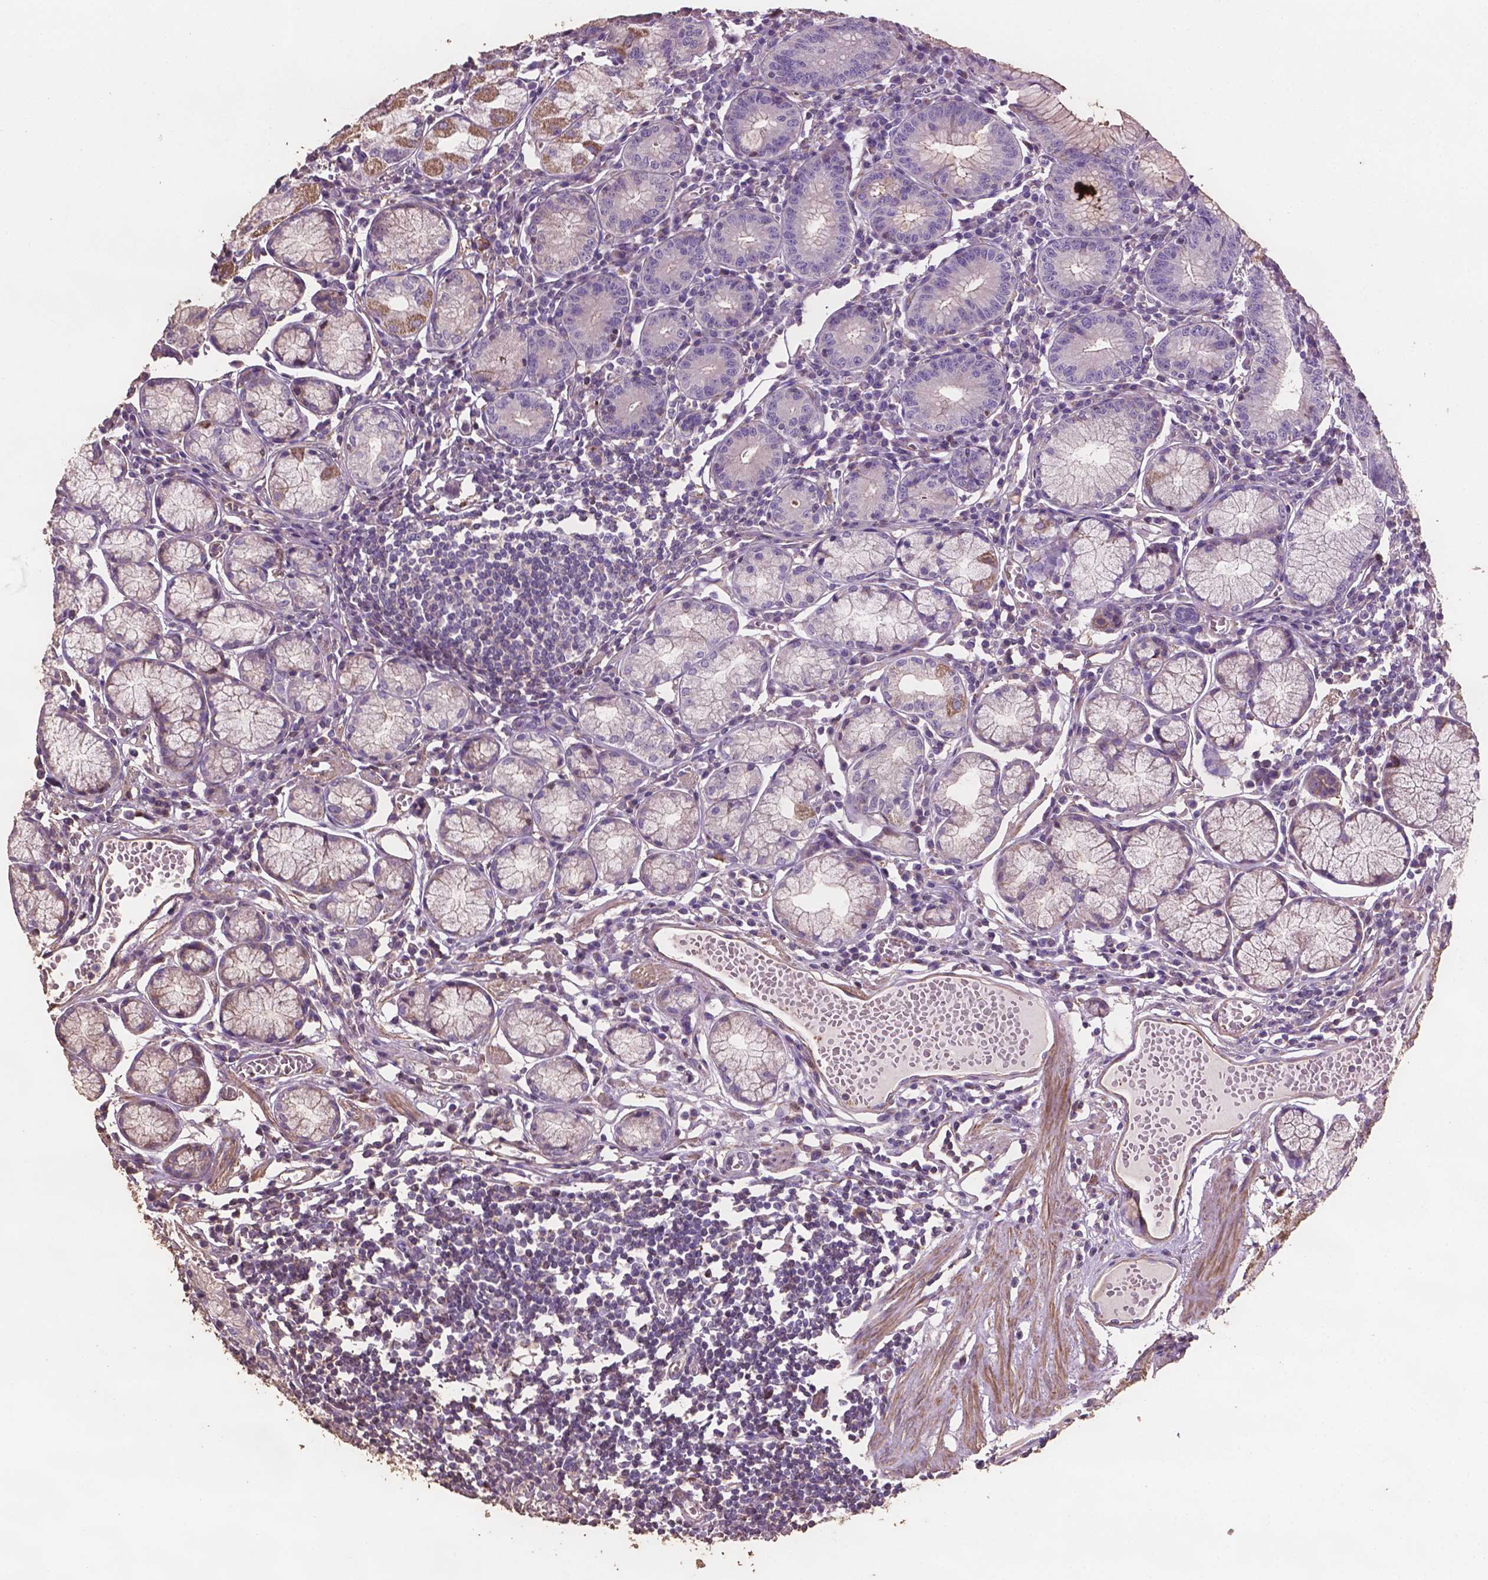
{"staining": {"intensity": "moderate", "quantity": "25%-75%", "location": "cytoplasmic/membranous"}, "tissue": "stomach", "cell_type": "Glandular cells", "image_type": "normal", "snomed": [{"axis": "morphology", "description": "Normal tissue, NOS"}, {"axis": "topography", "description": "Stomach"}], "caption": "This is a photomicrograph of immunohistochemistry (IHC) staining of benign stomach, which shows moderate positivity in the cytoplasmic/membranous of glandular cells.", "gene": "COMMD4", "patient": {"sex": "male", "age": 55}}